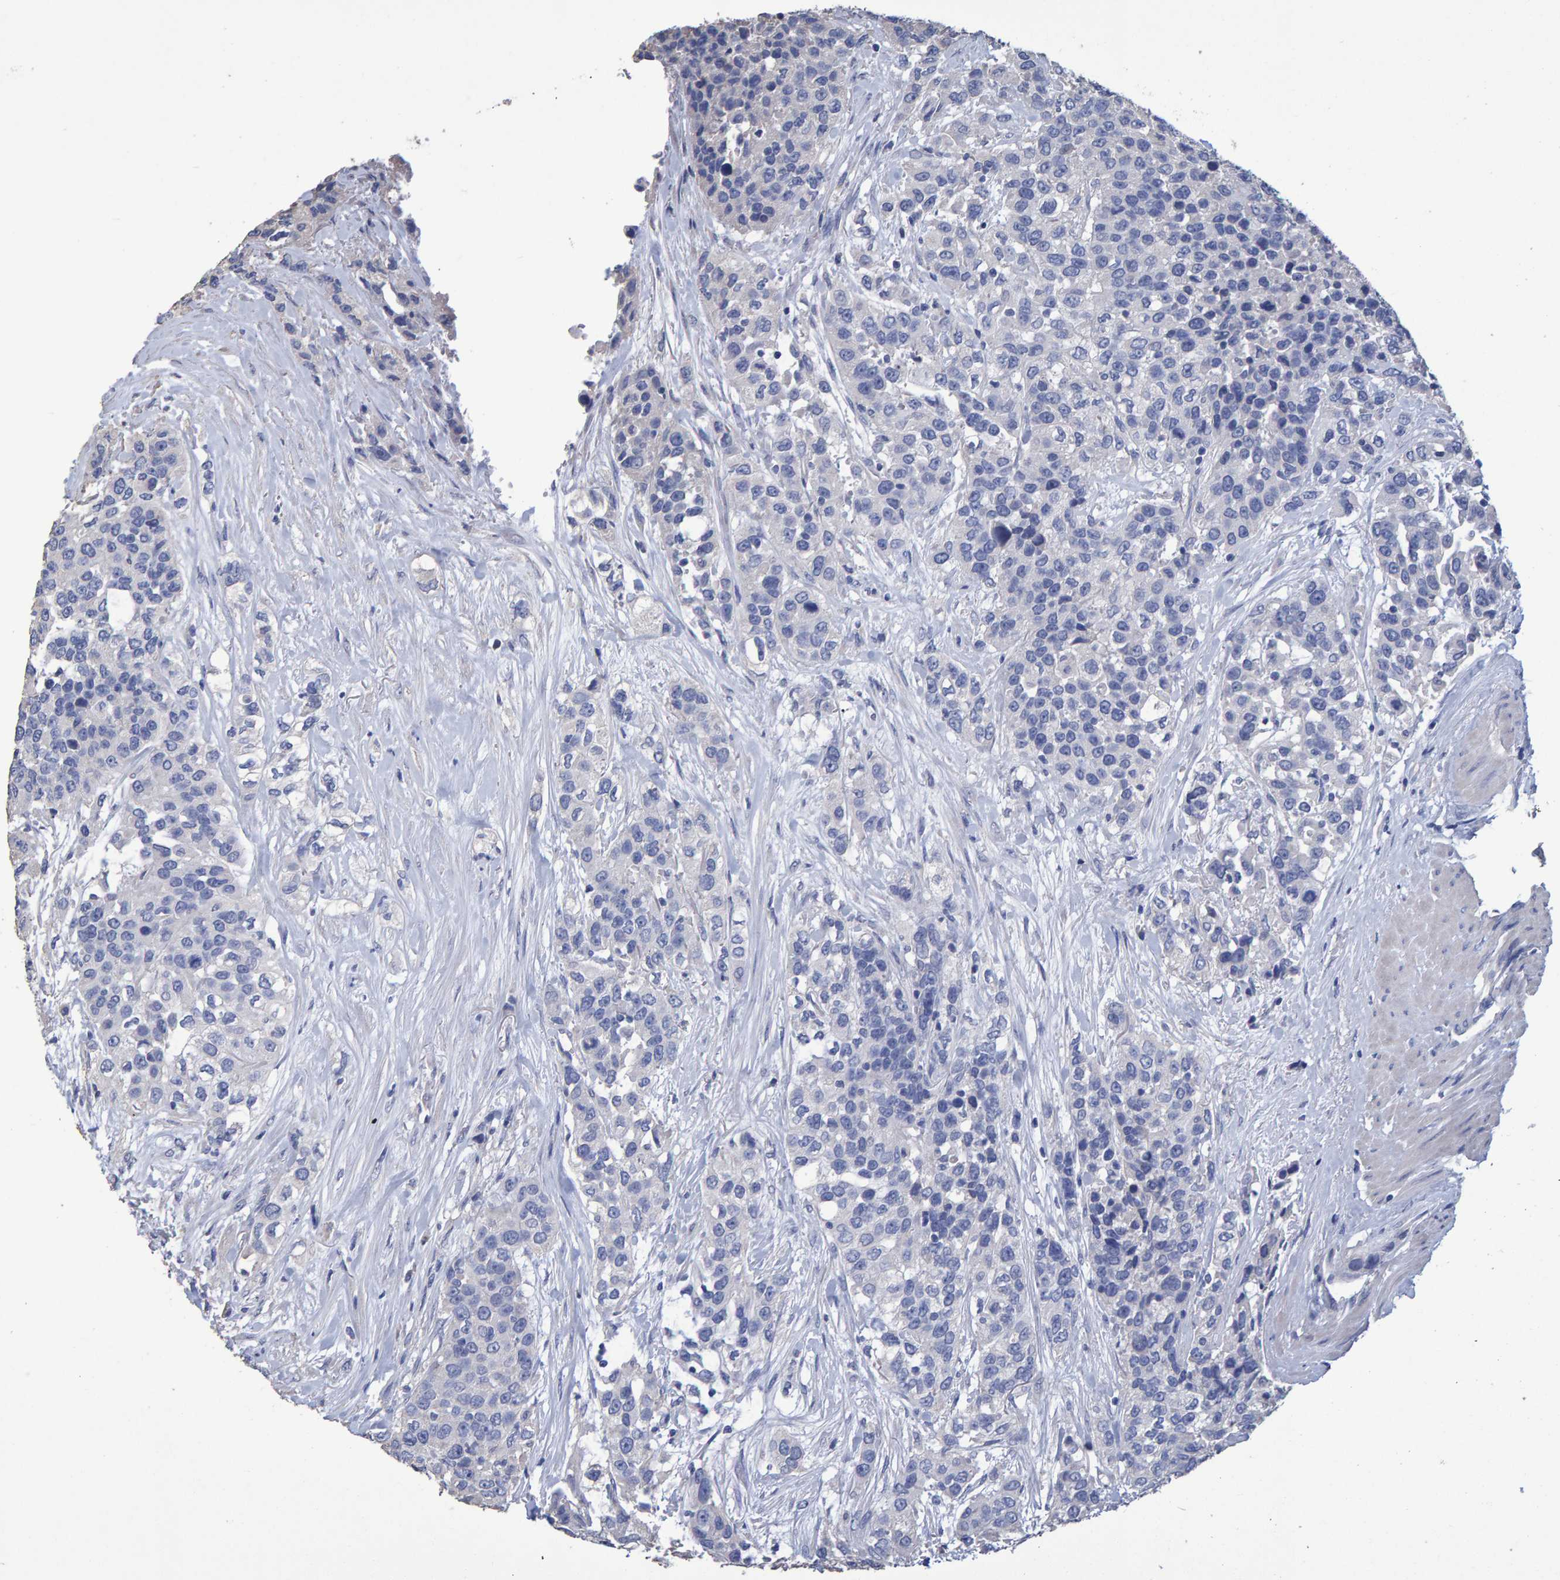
{"staining": {"intensity": "negative", "quantity": "none", "location": "none"}, "tissue": "urothelial cancer", "cell_type": "Tumor cells", "image_type": "cancer", "snomed": [{"axis": "morphology", "description": "Urothelial carcinoma, High grade"}, {"axis": "topography", "description": "Urinary bladder"}], "caption": "High magnification brightfield microscopy of high-grade urothelial carcinoma stained with DAB (brown) and counterstained with hematoxylin (blue): tumor cells show no significant positivity.", "gene": "HEMGN", "patient": {"sex": "female", "age": 80}}